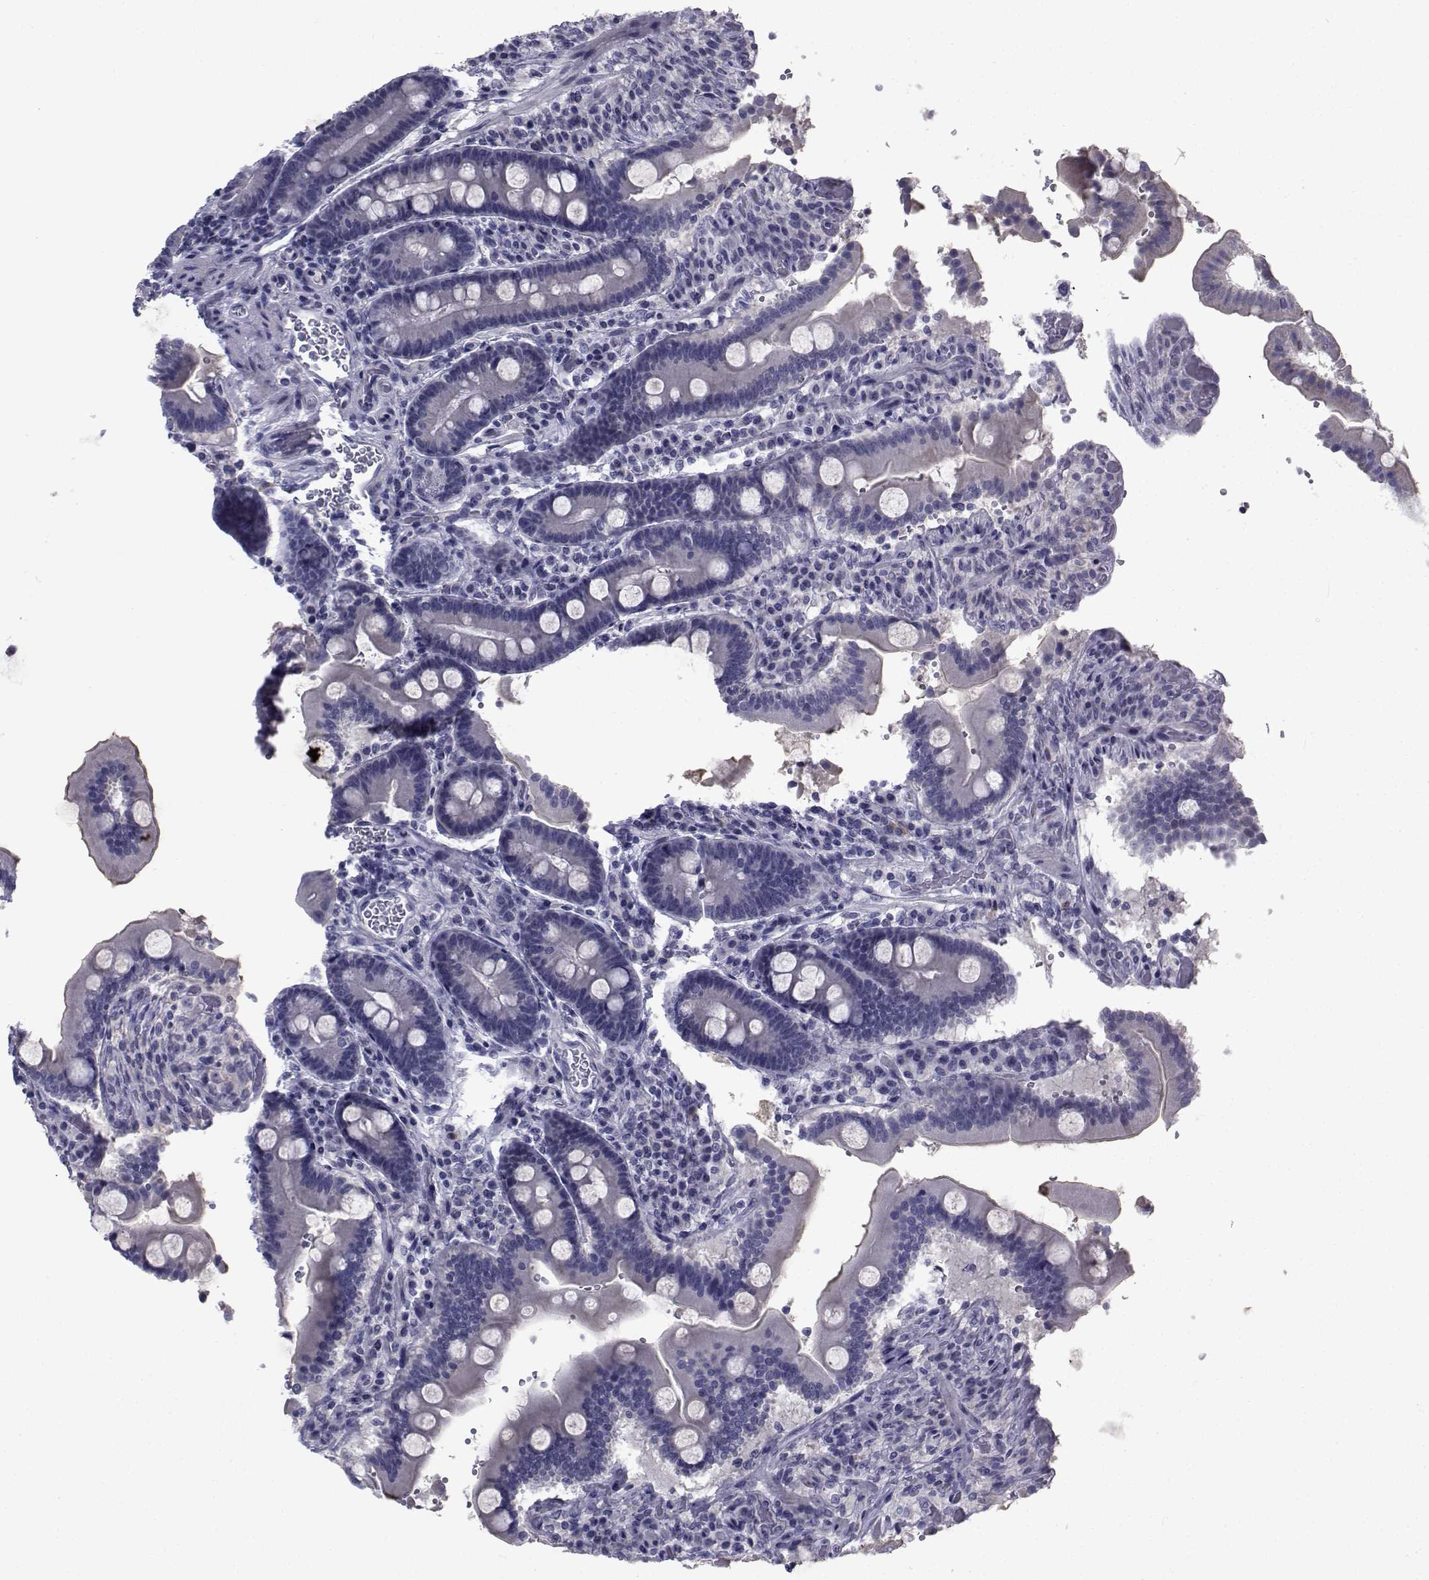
{"staining": {"intensity": "negative", "quantity": "none", "location": "none"}, "tissue": "duodenum", "cell_type": "Glandular cells", "image_type": "normal", "snomed": [{"axis": "morphology", "description": "Normal tissue, NOS"}, {"axis": "topography", "description": "Duodenum"}], "caption": "High power microscopy image of an immunohistochemistry photomicrograph of normal duodenum, revealing no significant positivity in glandular cells.", "gene": "CHRNA1", "patient": {"sex": "female", "age": 62}}